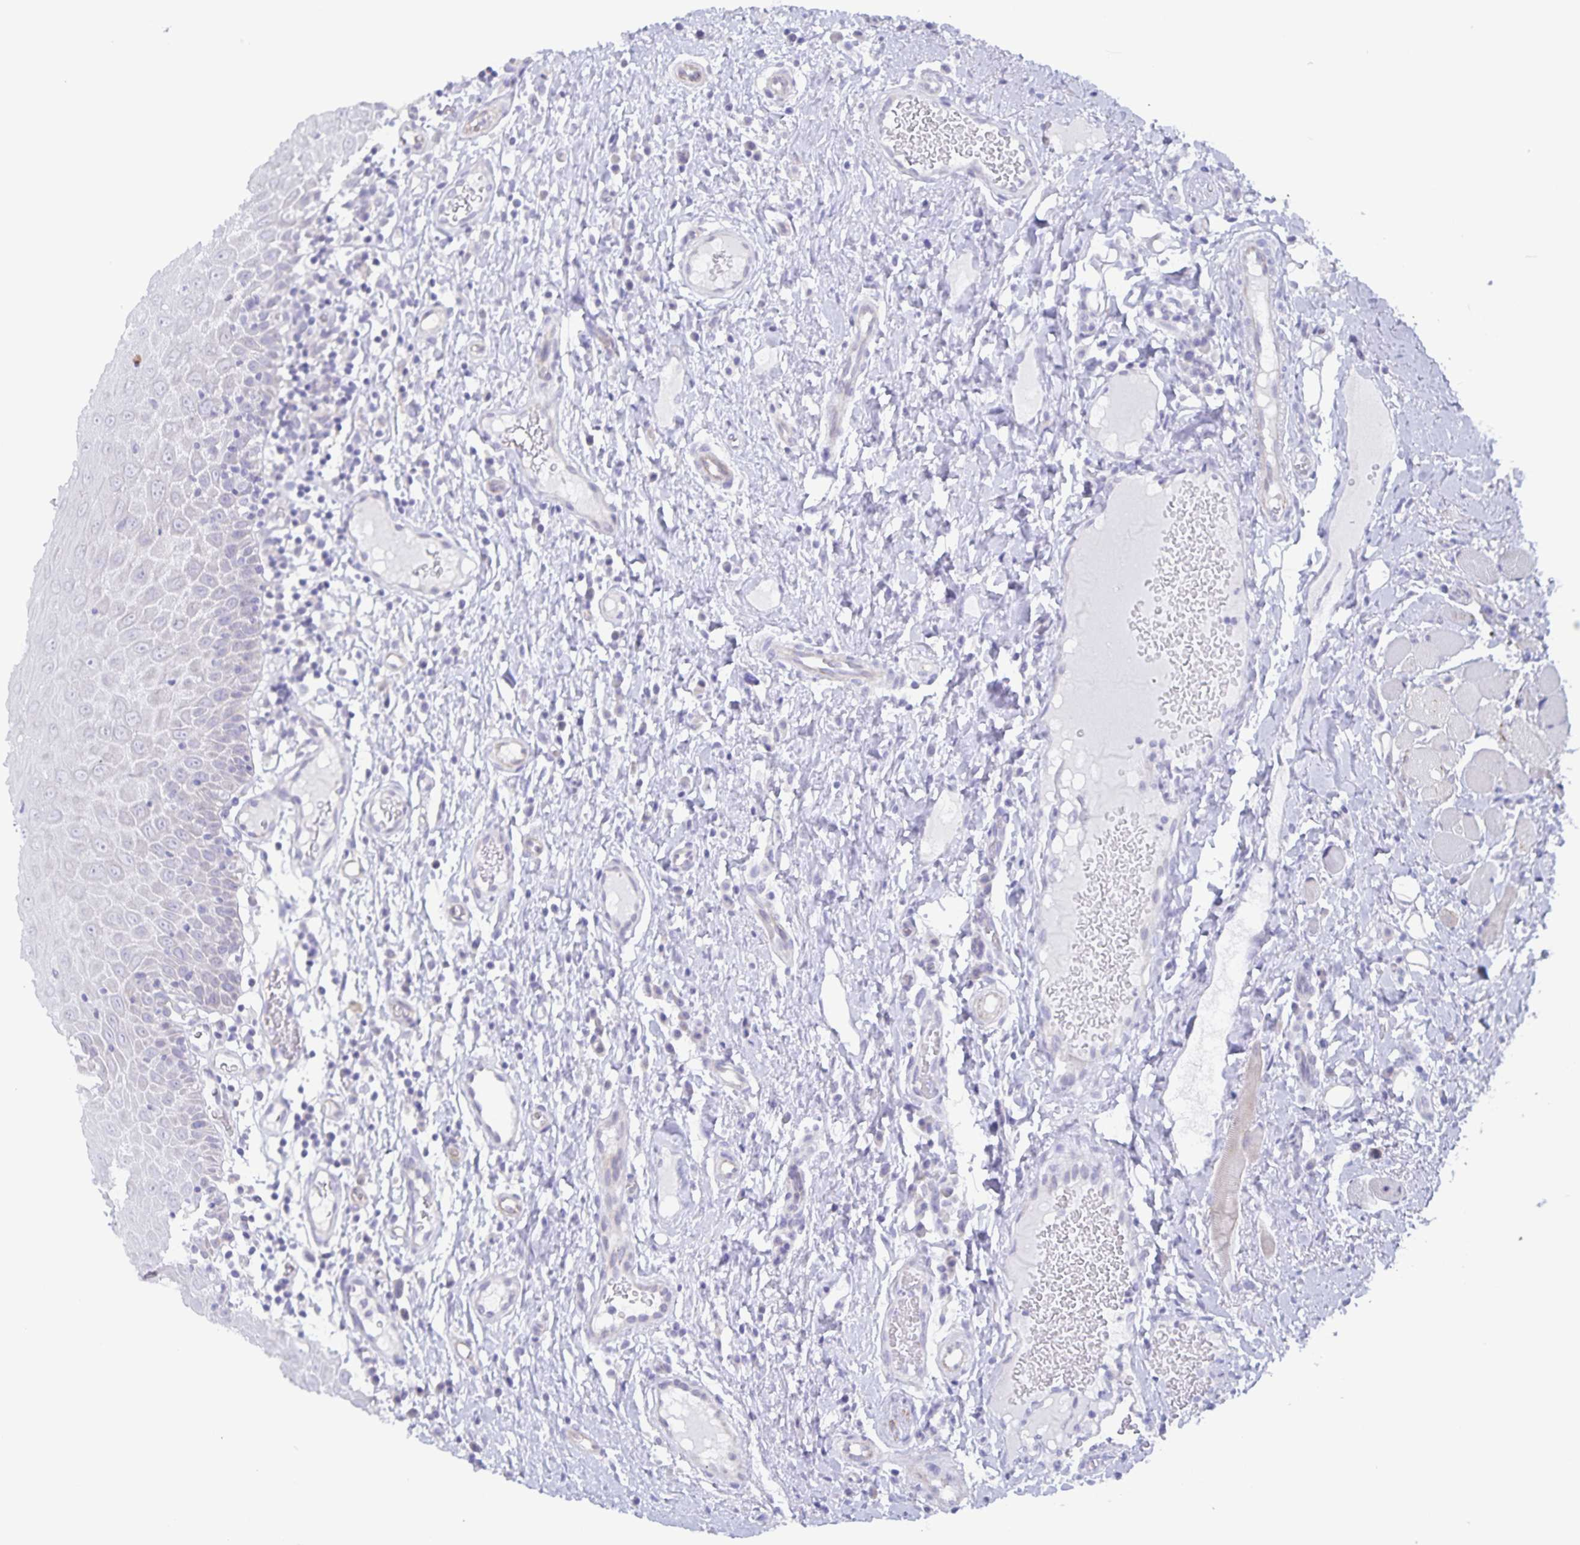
{"staining": {"intensity": "negative", "quantity": "none", "location": "none"}, "tissue": "oral mucosa", "cell_type": "Squamous epithelial cells", "image_type": "normal", "snomed": [{"axis": "morphology", "description": "Normal tissue, NOS"}, {"axis": "topography", "description": "Oral tissue"}, {"axis": "topography", "description": "Tounge, NOS"}], "caption": "IHC photomicrograph of unremarkable oral mucosa: human oral mucosa stained with DAB (3,3'-diaminobenzidine) demonstrates no significant protein positivity in squamous epithelial cells.", "gene": "AQP4", "patient": {"sex": "female", "age": 58}}